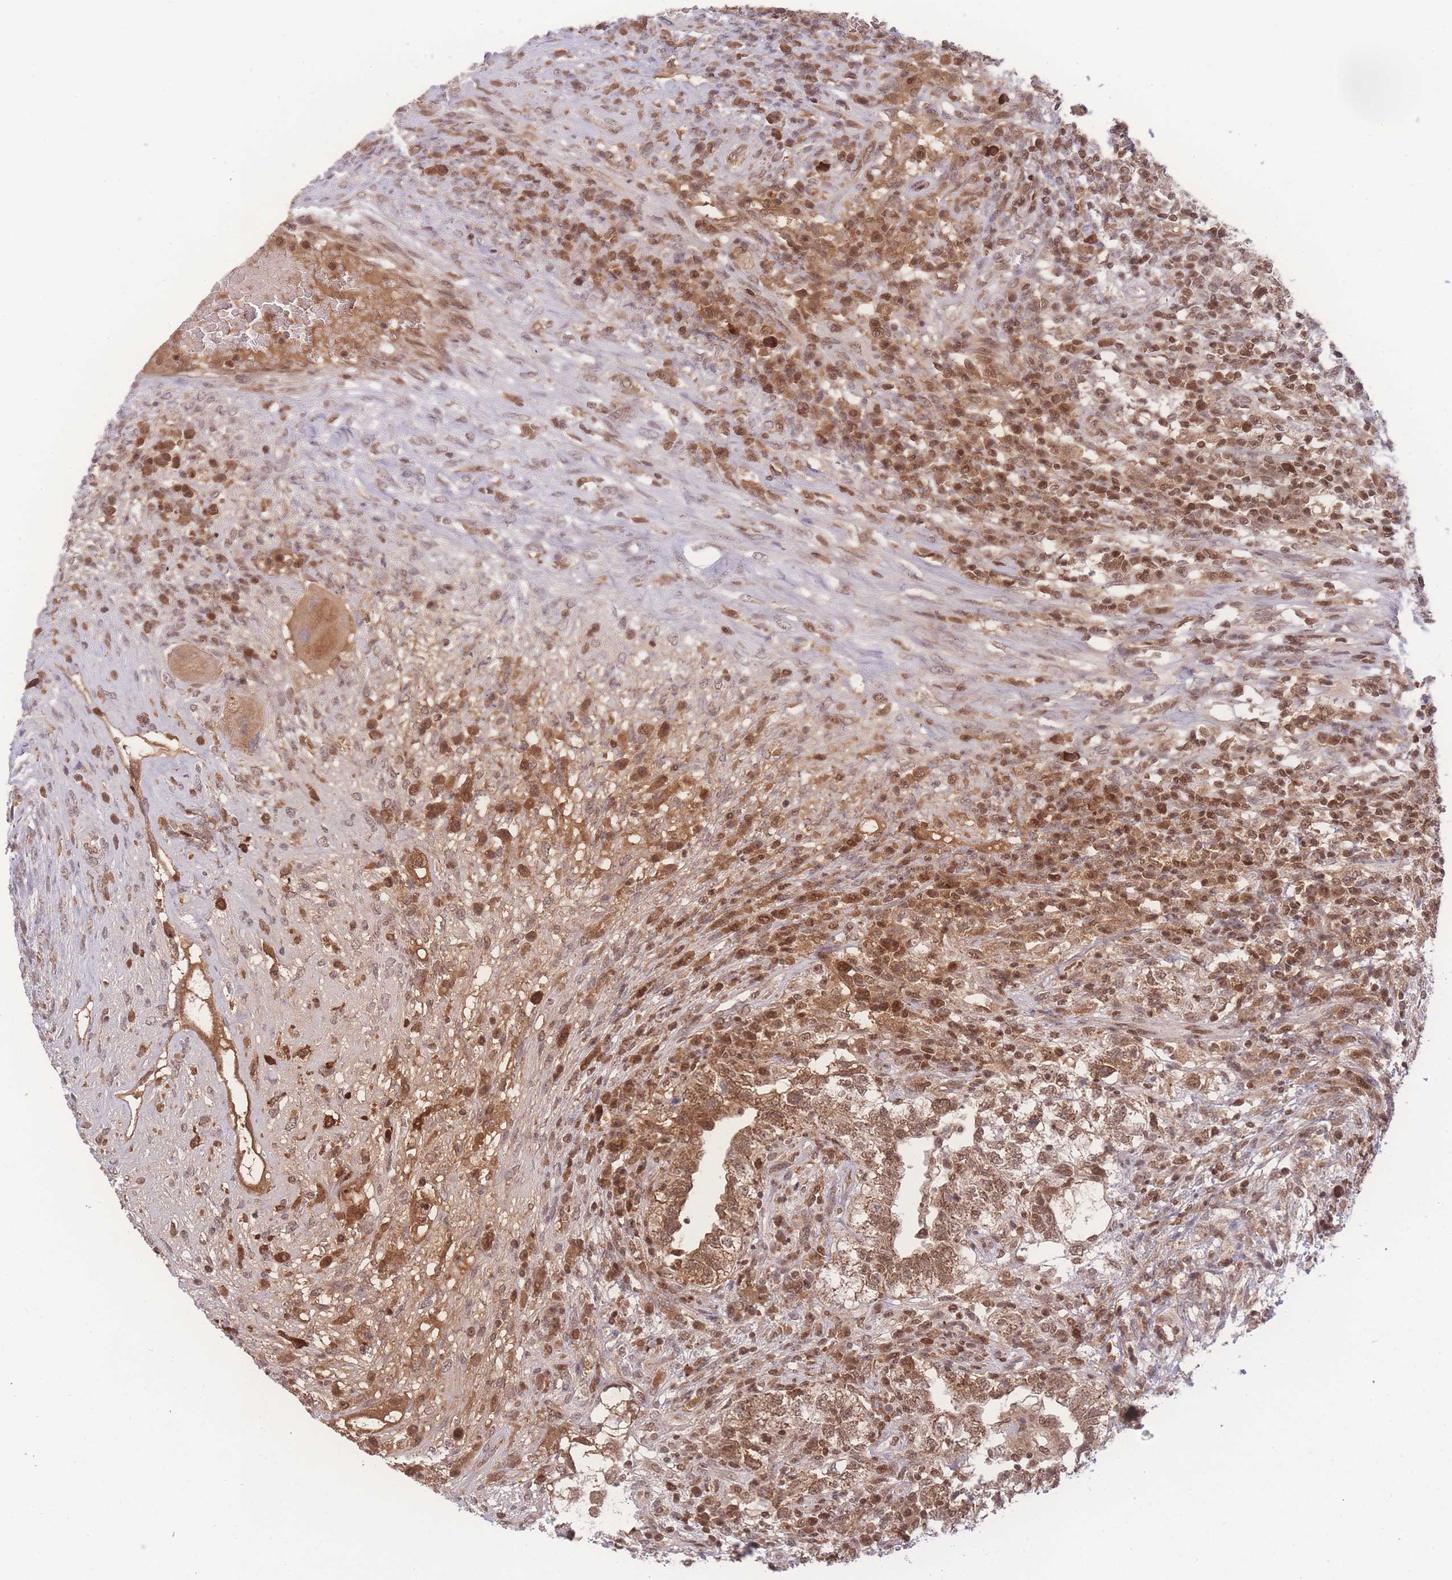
{"staining": {"intensity": "moderate", "quantity": ">75%", "location": "cytoplasmic/membranous,nuclear"}, "tissue": "testis cancer", "cell_type": "Tumor cells", "image_type": "cancer", "snomed": [{"axis": "morphology", "description": "Carcinoma, Embryonal, NOS"}, {"axis": "topography", "description": "Testis"}], "caption": "Testis cancer stained with immunohistochemistry displays moderate cytoplasmic/membranous and nuclear staining in about >75% of tumor cells.", "gene": "RAVER1", "patient": {"sex": "male", "age": 26}}